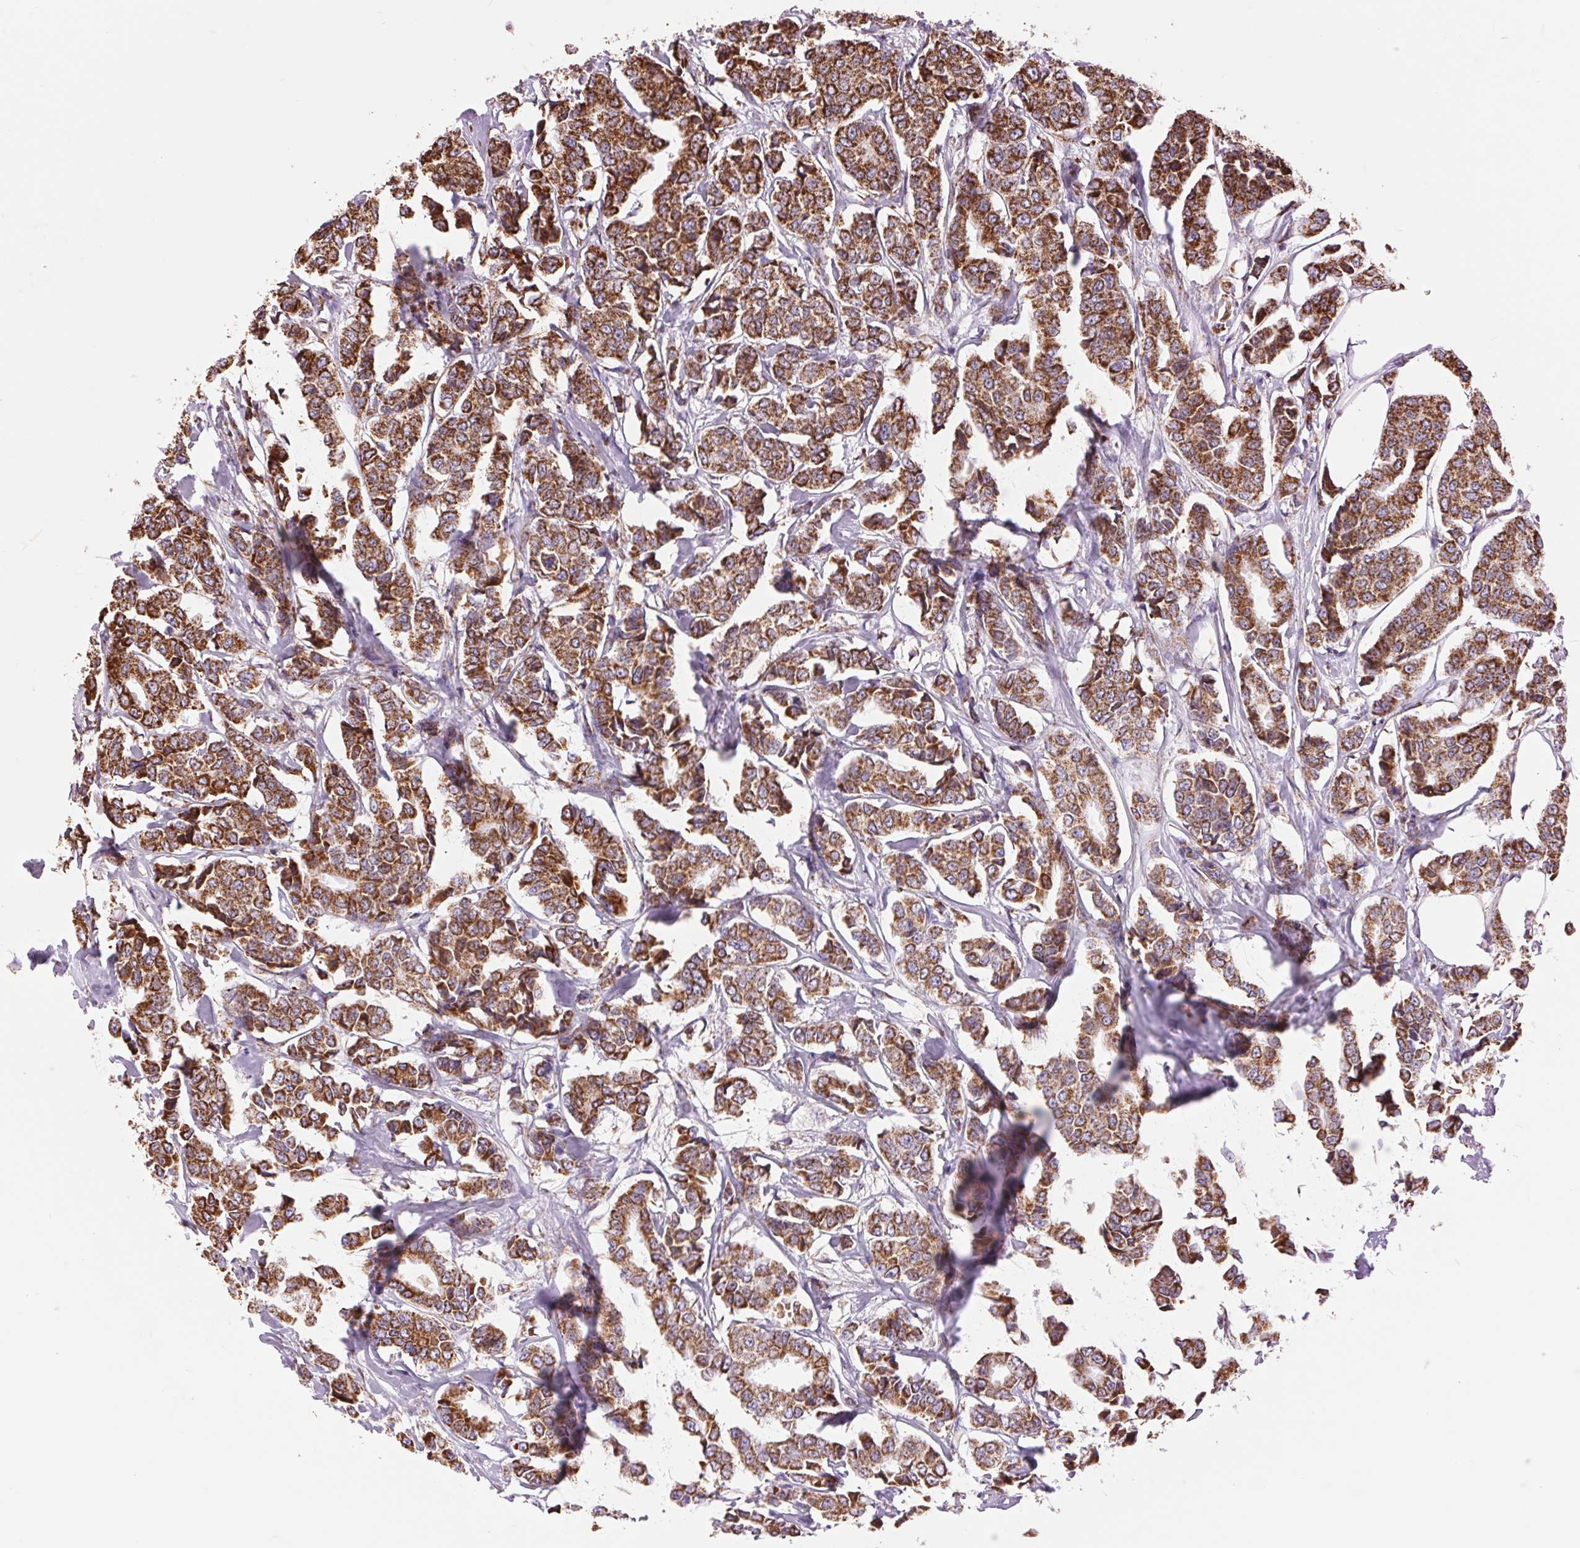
{"staining": {"intensity": "moderate", "quantity": ">75%", "location": "cytoplasmic/membranous"}, "tissue": "breast cancer", "cell_type": "Tumor cells", "image_type": "cancer", "snomed": [{"axis": "morphology", "description": "Duct carcinoma"}, {"axis": "topography", "description": "Breast"}], "caption": "Protein analysis of breast cancer tissue exhibits moderate cytoplasmic/membranous expression in approximately >75% of tumor cells. Immunohistochemistry stains the protein in brown and the nuclei are stained blue.", "gene": "ATP5PB", "patient": {"sex": "female", "age": 94}}